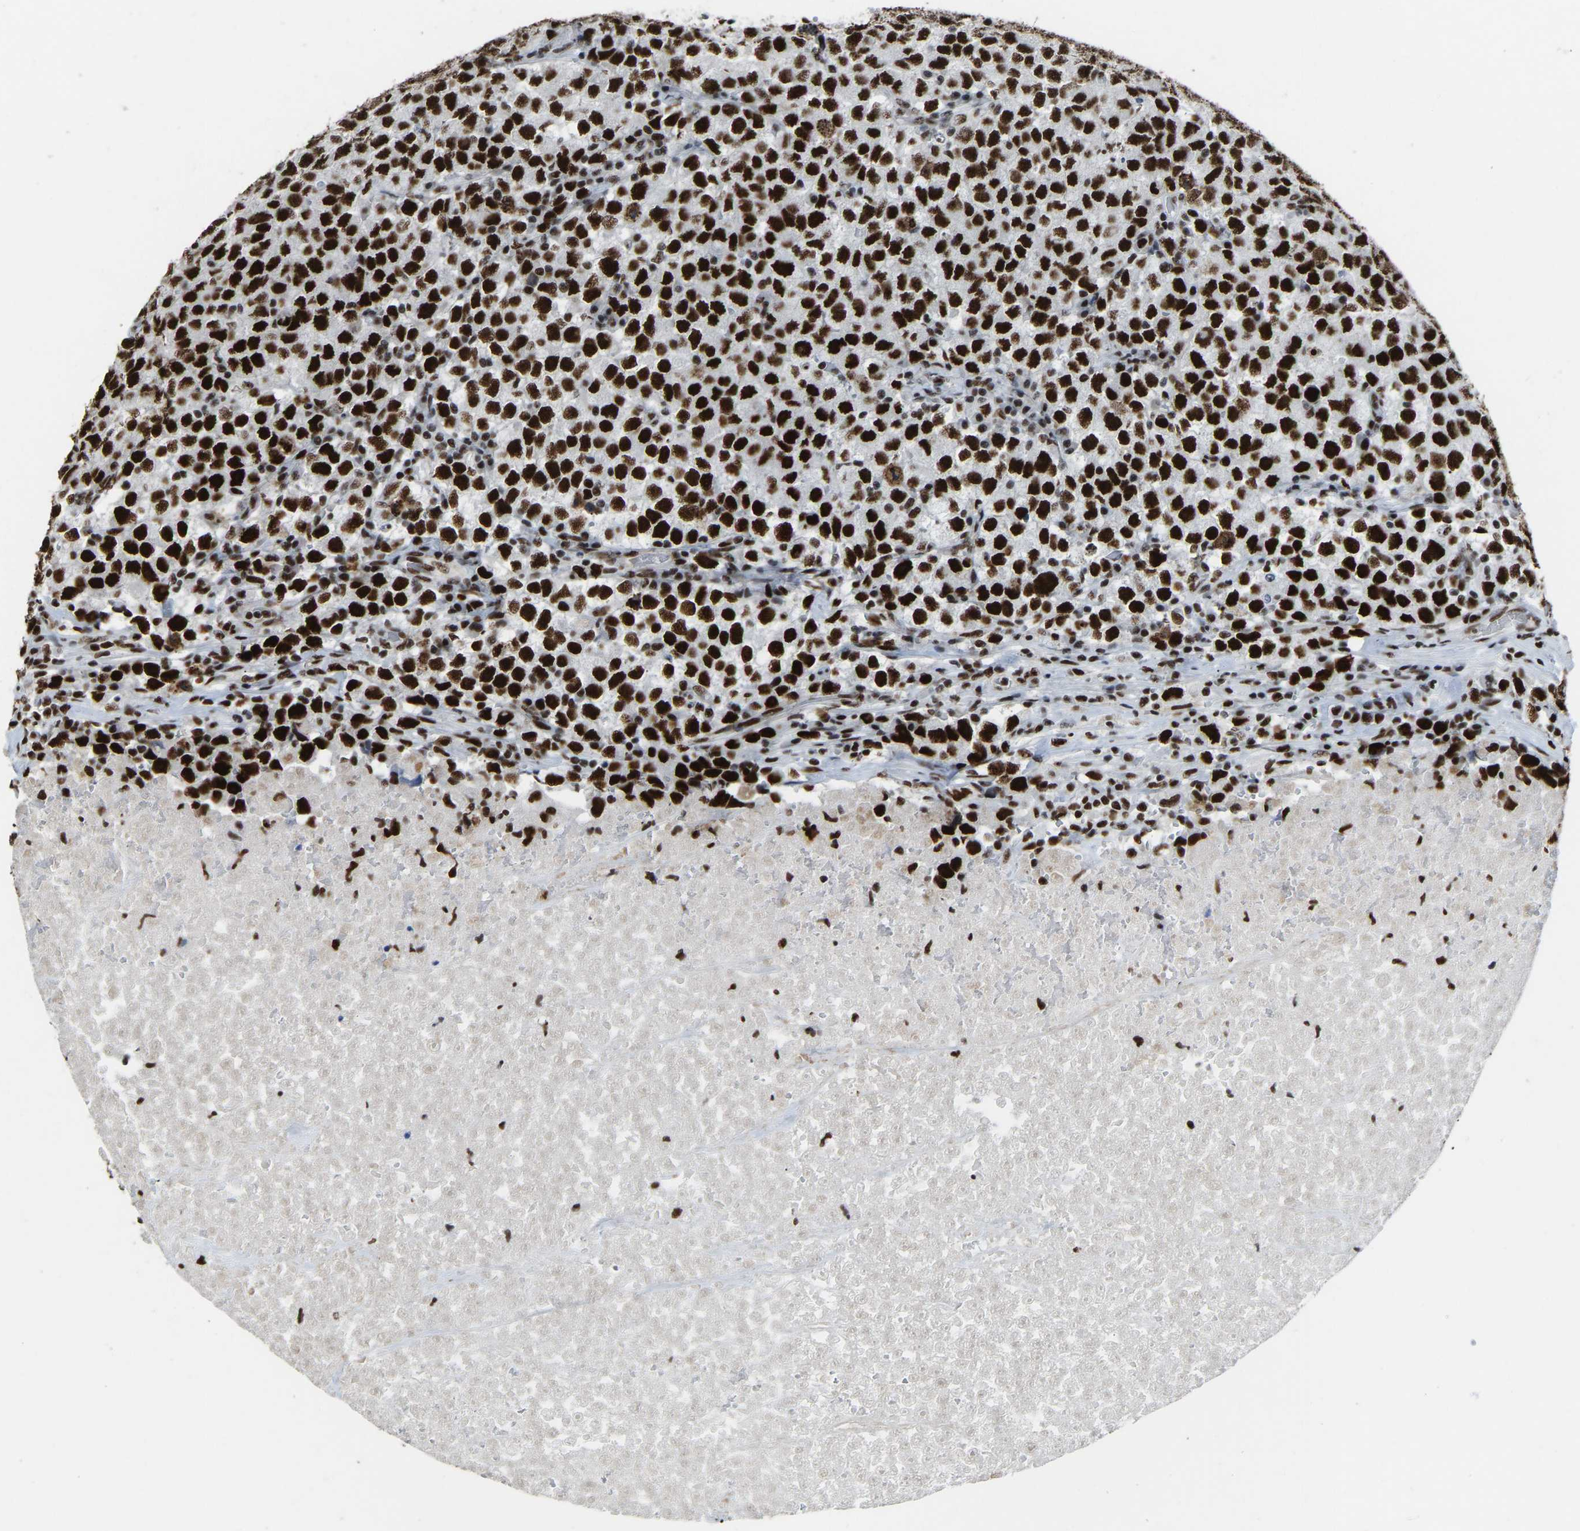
{"staining": {"intensity": "strong", "quantity": ">75%", "location": "nuclear"}, "tissue": "testis cancer", "cell_type": "Tumor cells", "image_type": "cancer", "snomed": [{"axis": "morphology", "description": "Seminoma, NOS"}, {"axis": "topography", "description": "Testis"}], "caption": "High-power microscopy captured an immunohistochemistry photomicrograph of testis seminoma, revealing strong nuclear expression in about >75% of tumor cells.", "gene": "DDX5", "patient": {"sex": "male", "age": 22}}